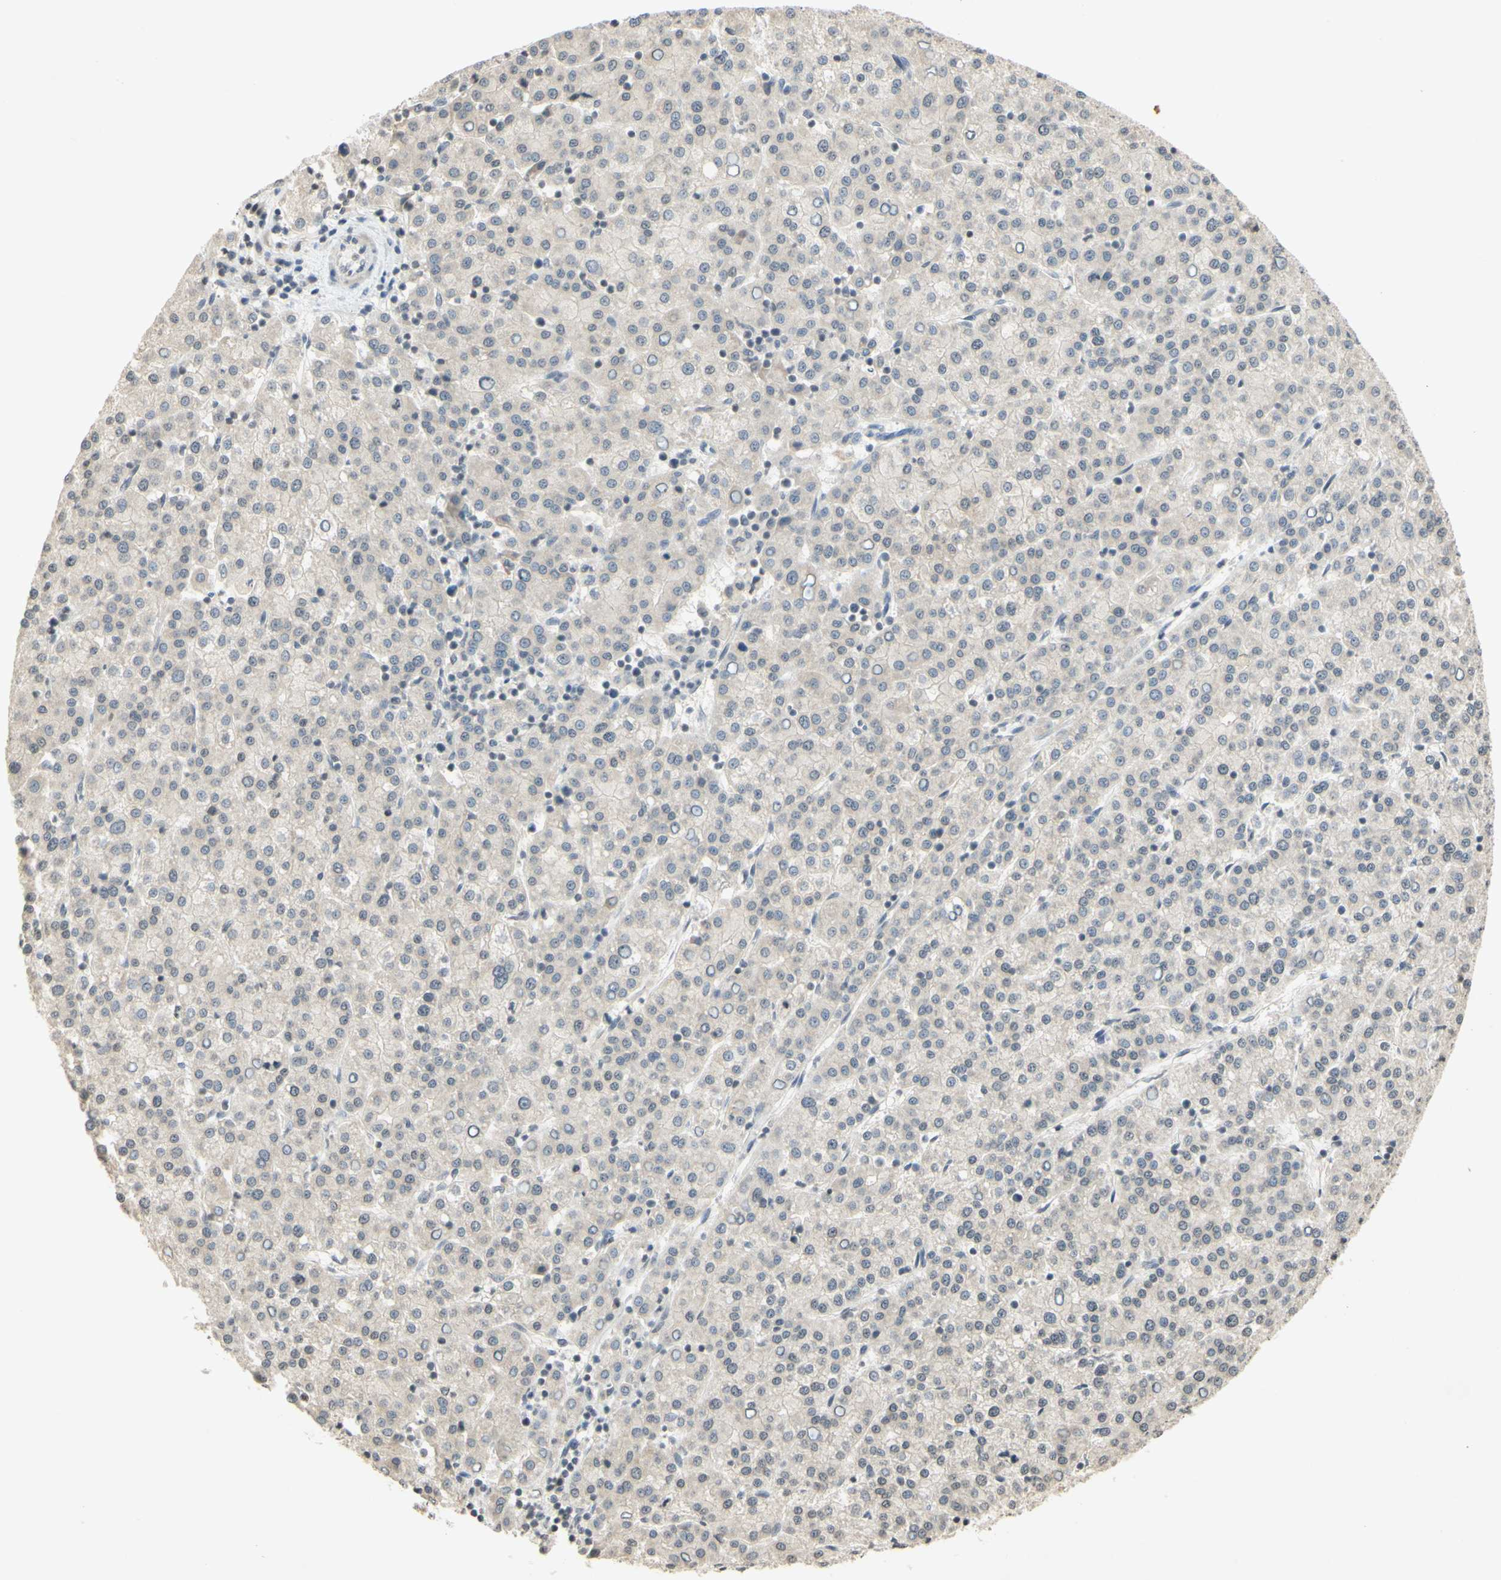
{"staining": {"intensity": "weak", "quantity": ">75%", "location": "cytoplasmic/membranous"}, "tissue": "liver cancer", "cell_type": "Tumor cells", "image_type": "cancer", "snomed": [{"axis": "morphology", "description": "Carcinoma, Hepatocellular, NOS"}, {"axis": "topography", "description": "Liver"}], "caption": "Approximately >75% of tumor cells in human liver cancer exhibit weak cytoplasmic/membranous protein positivity as visualized by brown immunohistochemical staining.", "gene": "GLI1", "patient": {"sex": "female", "age": 58}}